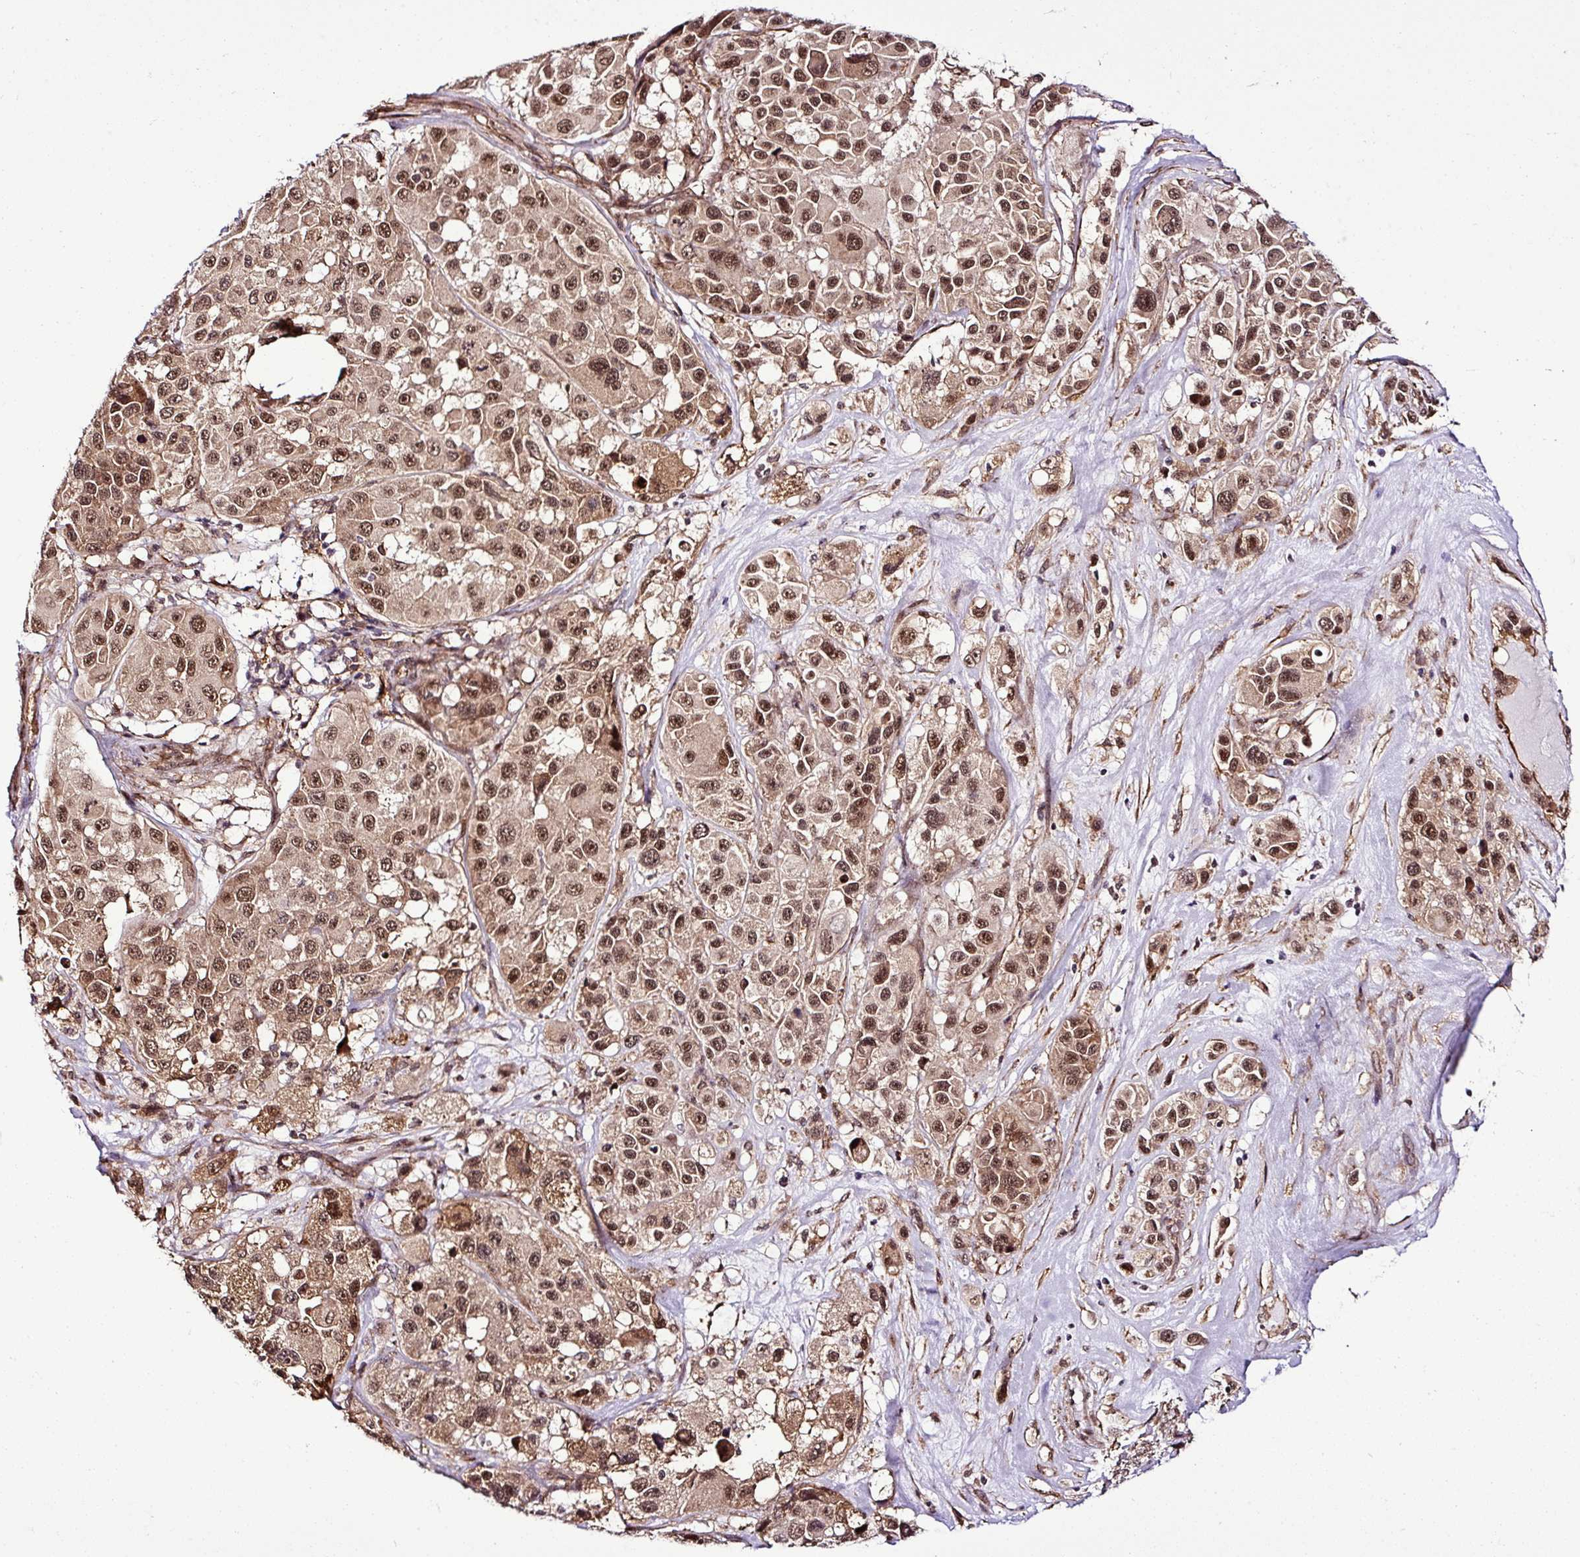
{"staining": {"intensity": "moderate", "quantity": ">75%", "location": "cytoplasmic/membranous,nuclear"}, "tissue": "melanoma", "cell_type": "Tumor cells", "image_type": "cancer", "snomed": [{"axis": "morphology", "description": "Malignant melanoma, Metastatic site"}, {"axis": "topography", "description": "Lymph node"}], "caption": "Protein staining demonstrates moderate cytoplasmic/membranous and nuclear positivity in approximately >75% of tumor cells in melanoma. (DAB (3,3'-diaminobenzidine) IHC with brightfield microscopy, high magnification).", "gene": "FAM153A", "patient": {"sex": "female", "age": 65}}